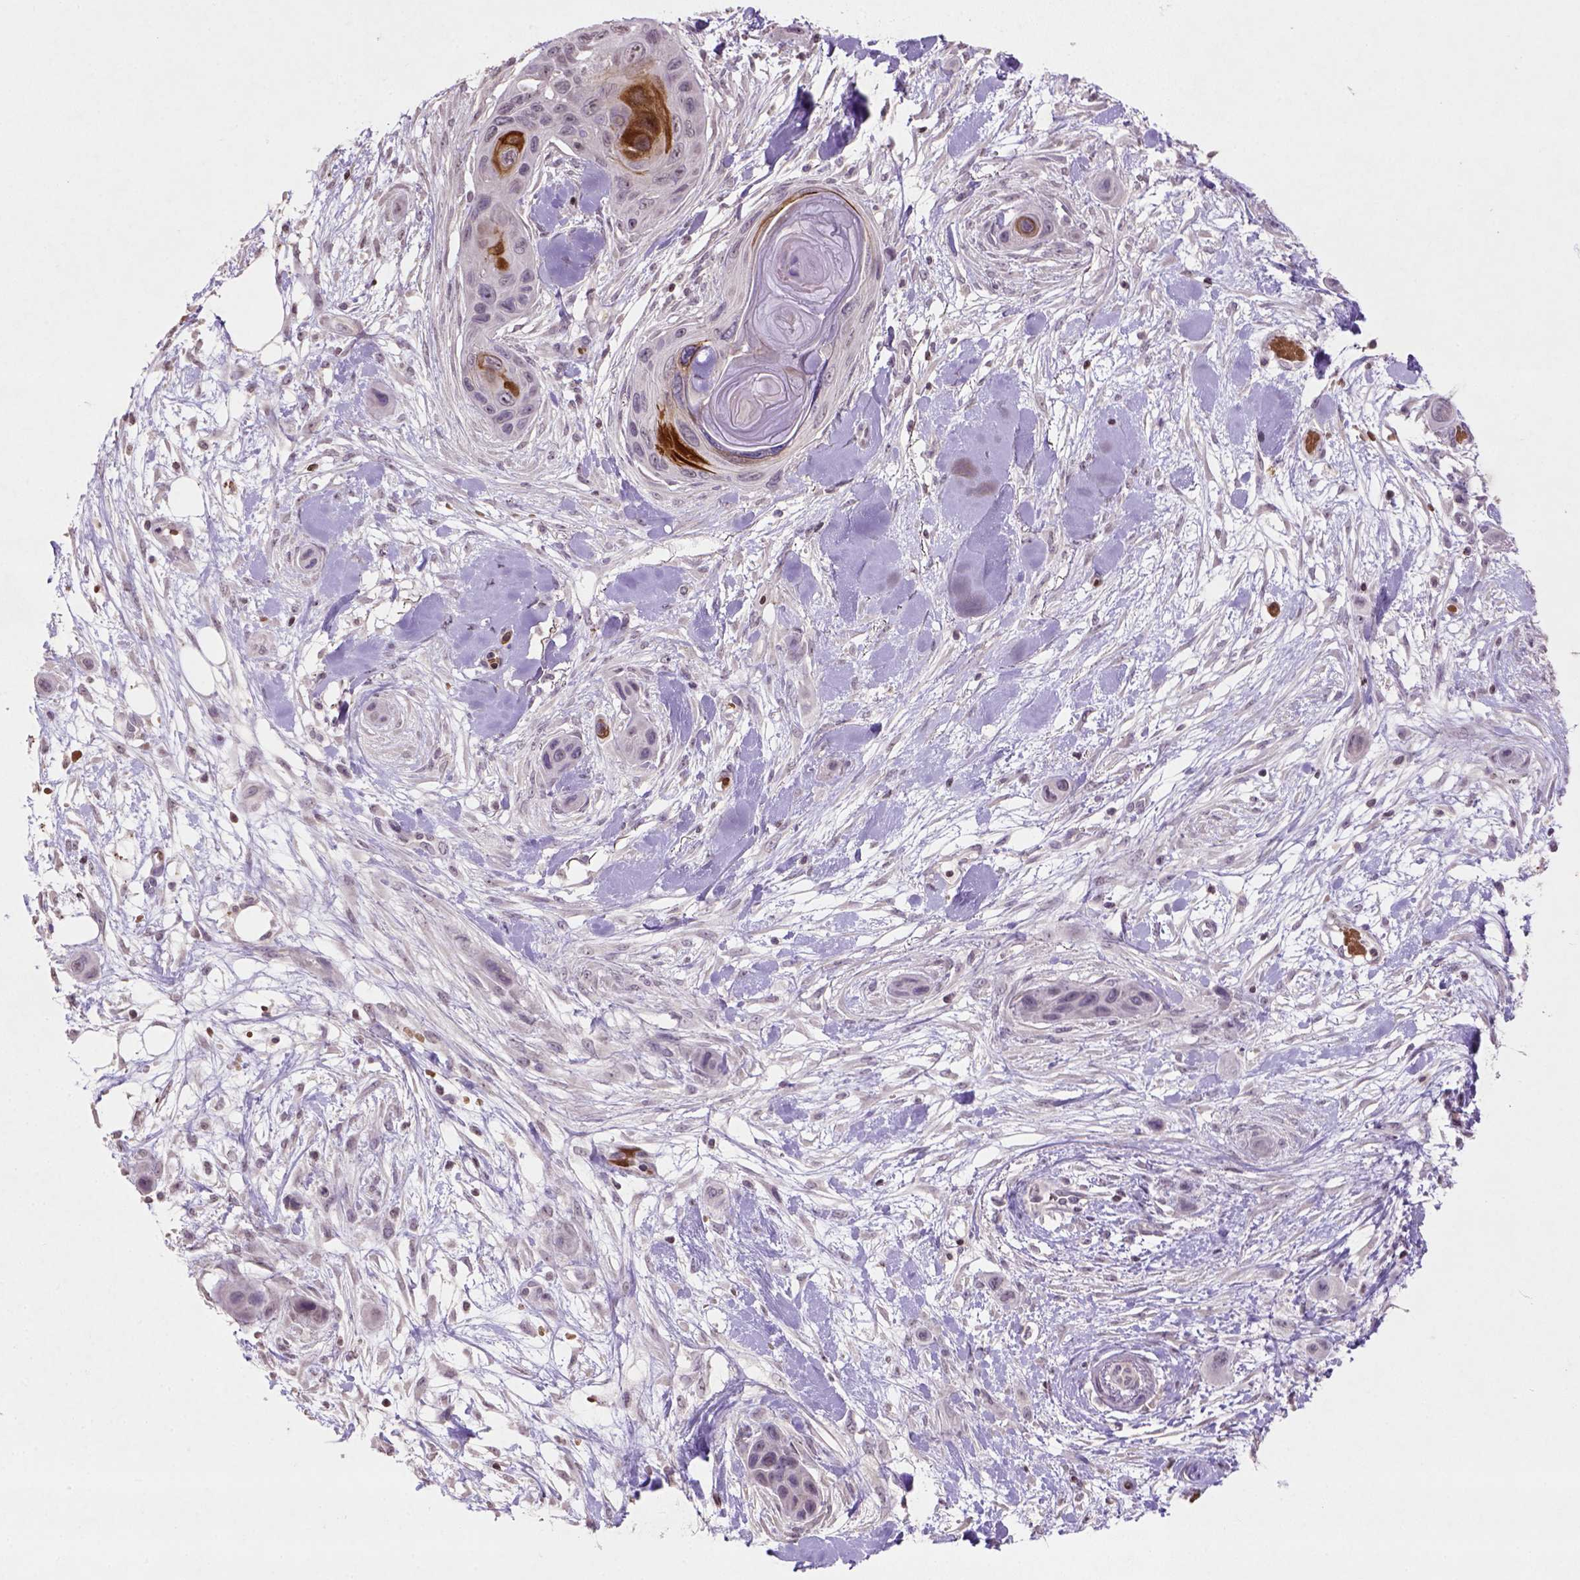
{"staining": {"intensity": "strong", "quantity": "25%-75%", "location": "cytoplasmic/membranous"}, "tissue": "skin cancer", "cell_type": "Tumor cells", "image_type": "cancer", "snomed": [{"axis": "morphology", "description": "Squamous cell carcinoma, NOS"}, {"axis": "topography", "description": "Skin"}], "caption": "Protein expression analysis of skin squamous cell carcinoma shows strong cytoplasmic/membranous staining in about 25%-75% of tumor cells.", "gene": "NUDT3", "patient": {"sex": "male", "age": 82}}